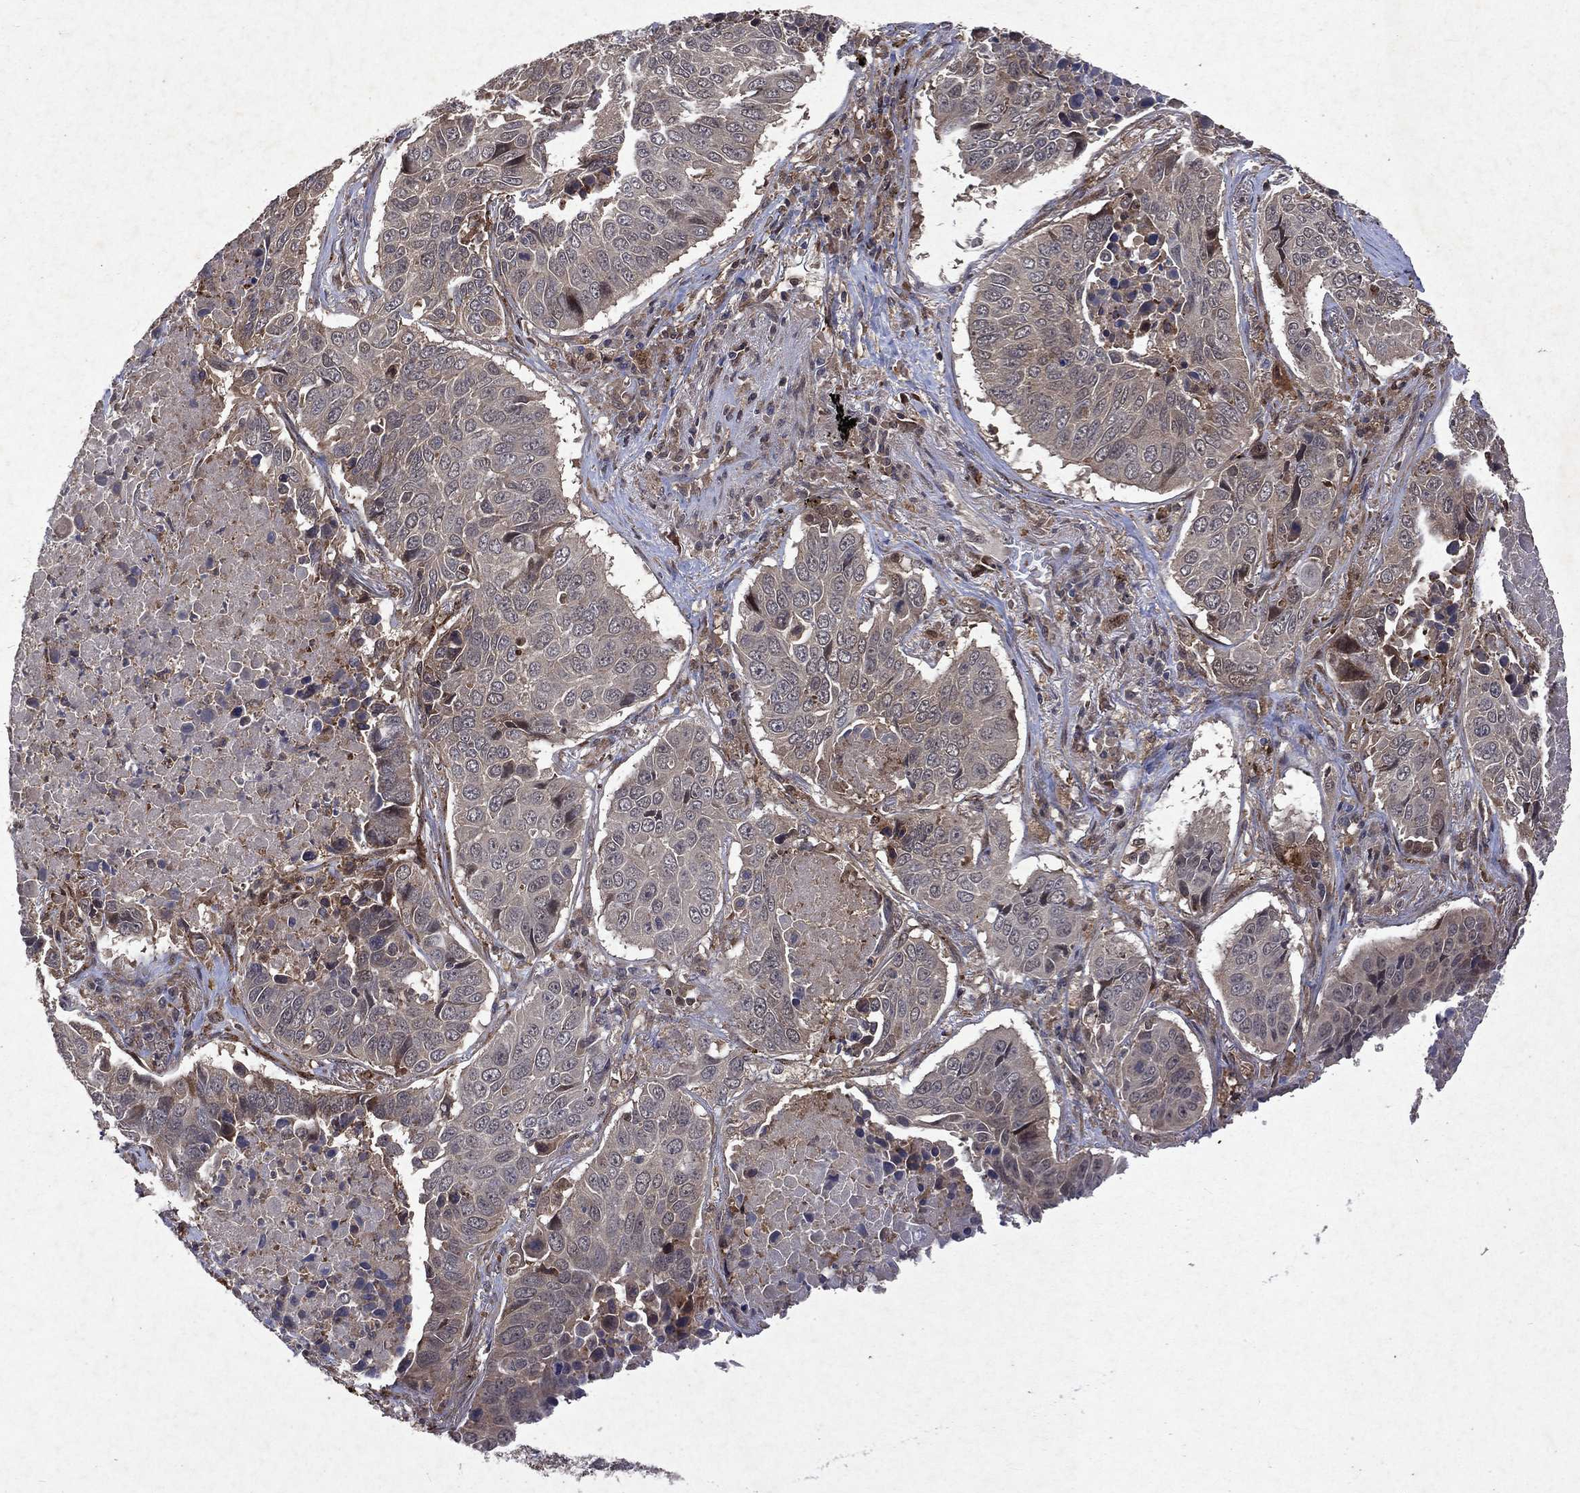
{"staining": {"intensity": "negative", "quantity": "none", "location": "none"}, "tissue": "lung cancer", "cell_type": "Tumor cells", "image_type": "cancer", "snomed": [{"axis": "morphology", "description": "Normal tissue, NOS"}, {"axis": "morphology", "description": "Squamous cell carcinoma, NOS"}, {"axis": "topography", "description": "Bronchus"}, {"axis": "topography", "description": "Lung"}], "caption": "DAB immunohistochemical staining of lung cancer shows no significant positivity in tumor cells. The staining was performed using DAB to visualize the protein expression in brown, while the nuclei were stained in blue with hematoxylin (Magnification: 20x).", "gene": "MTAP", "patient": {"sex": "male", "age": 64}}